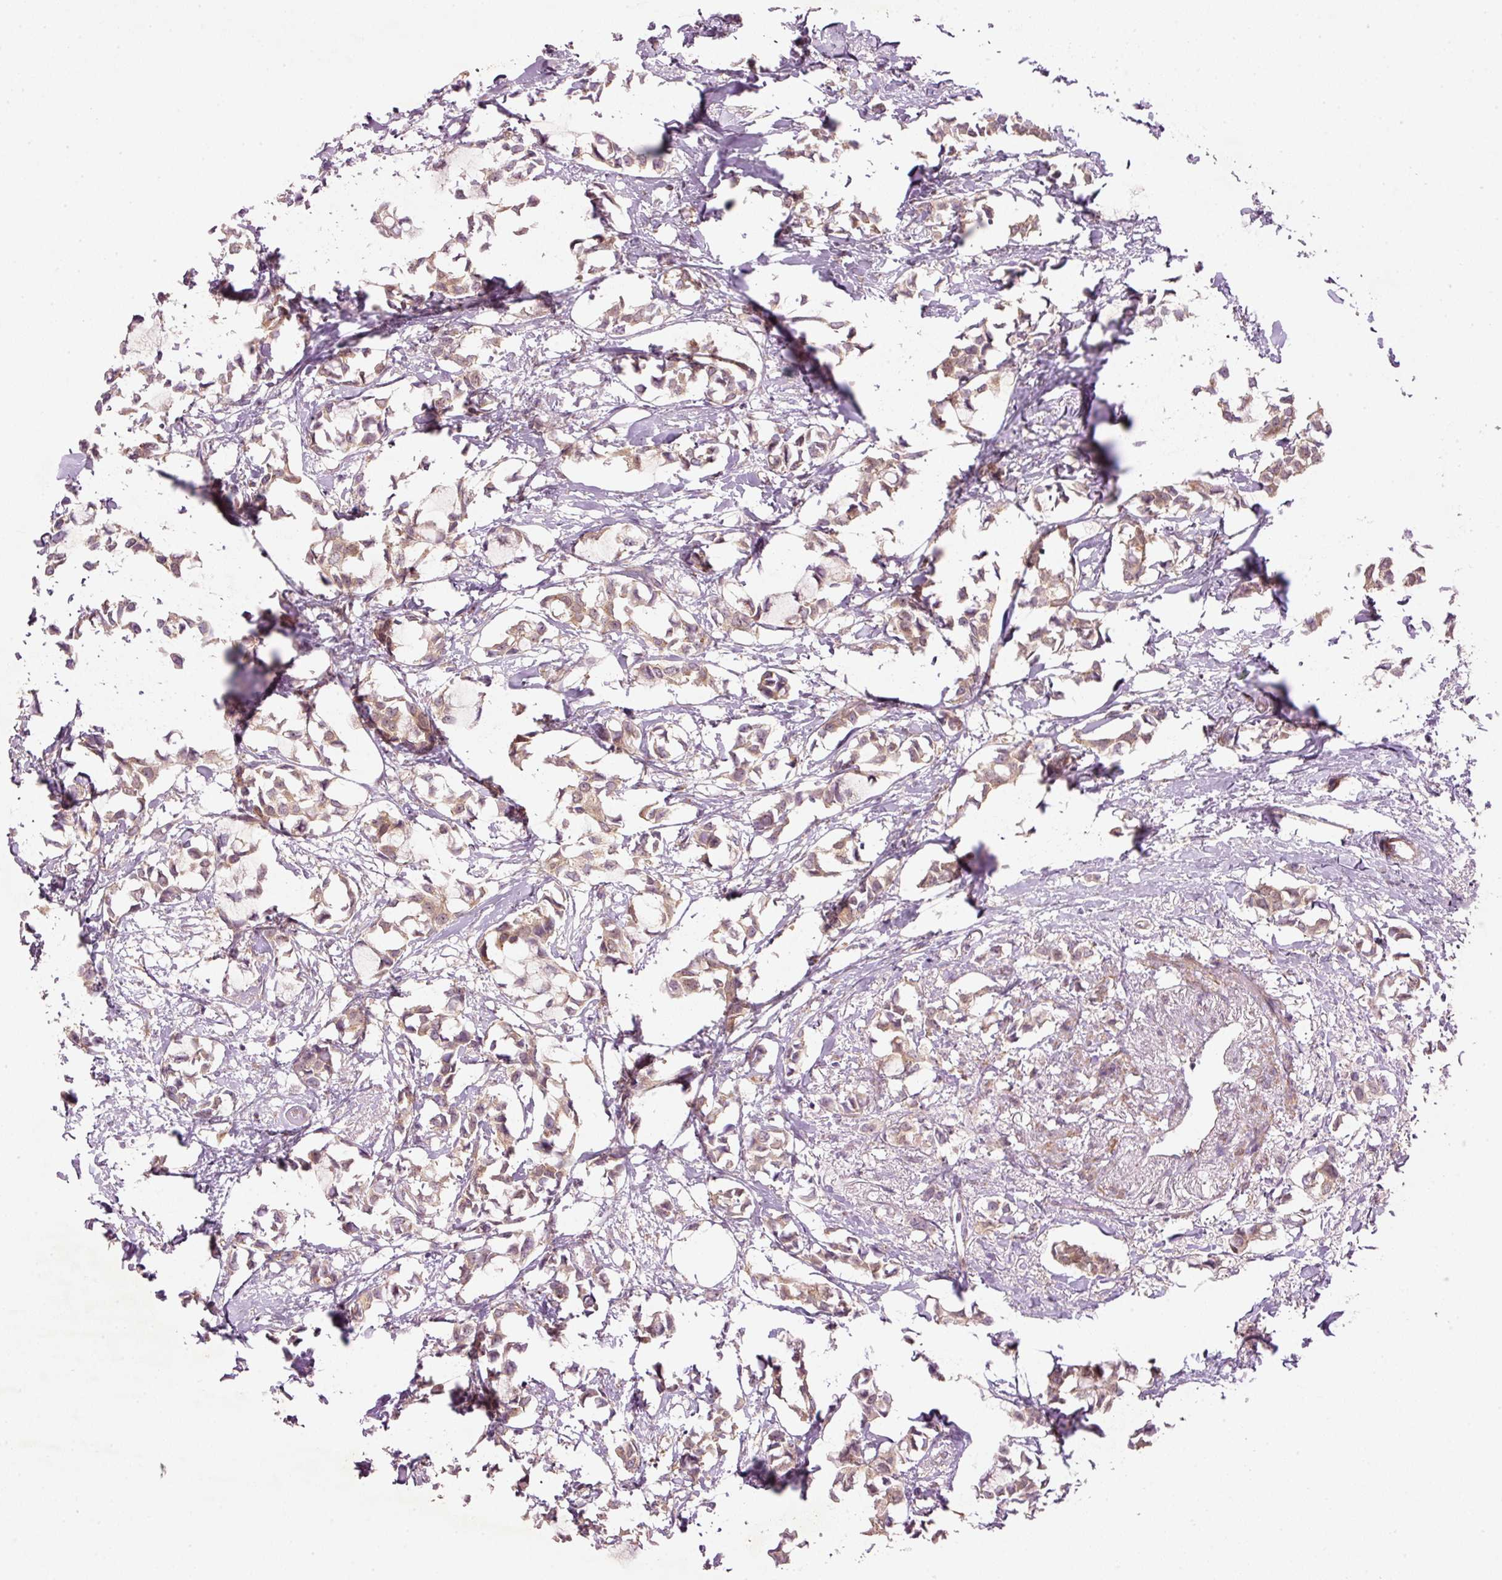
{"staining": {"intensity": "weak", "quantity": ">75%", "location": "cytoplasmic/membranous"}, "tissue": "breast cancer", "cell_type": "Tumor cells", "image_type": "cancer", "snomed": [{"axis": "morphology", "description": "Duct carcinoma"}, {"axis": "topography", "description": "Breast"}], "caption": "Breast cancer (intraductal carcinoma) stained with a protein marker shows weak staining in tumor cells.", "gene": "MZT2B", "patient": {"sex": "female", "age": 73}}